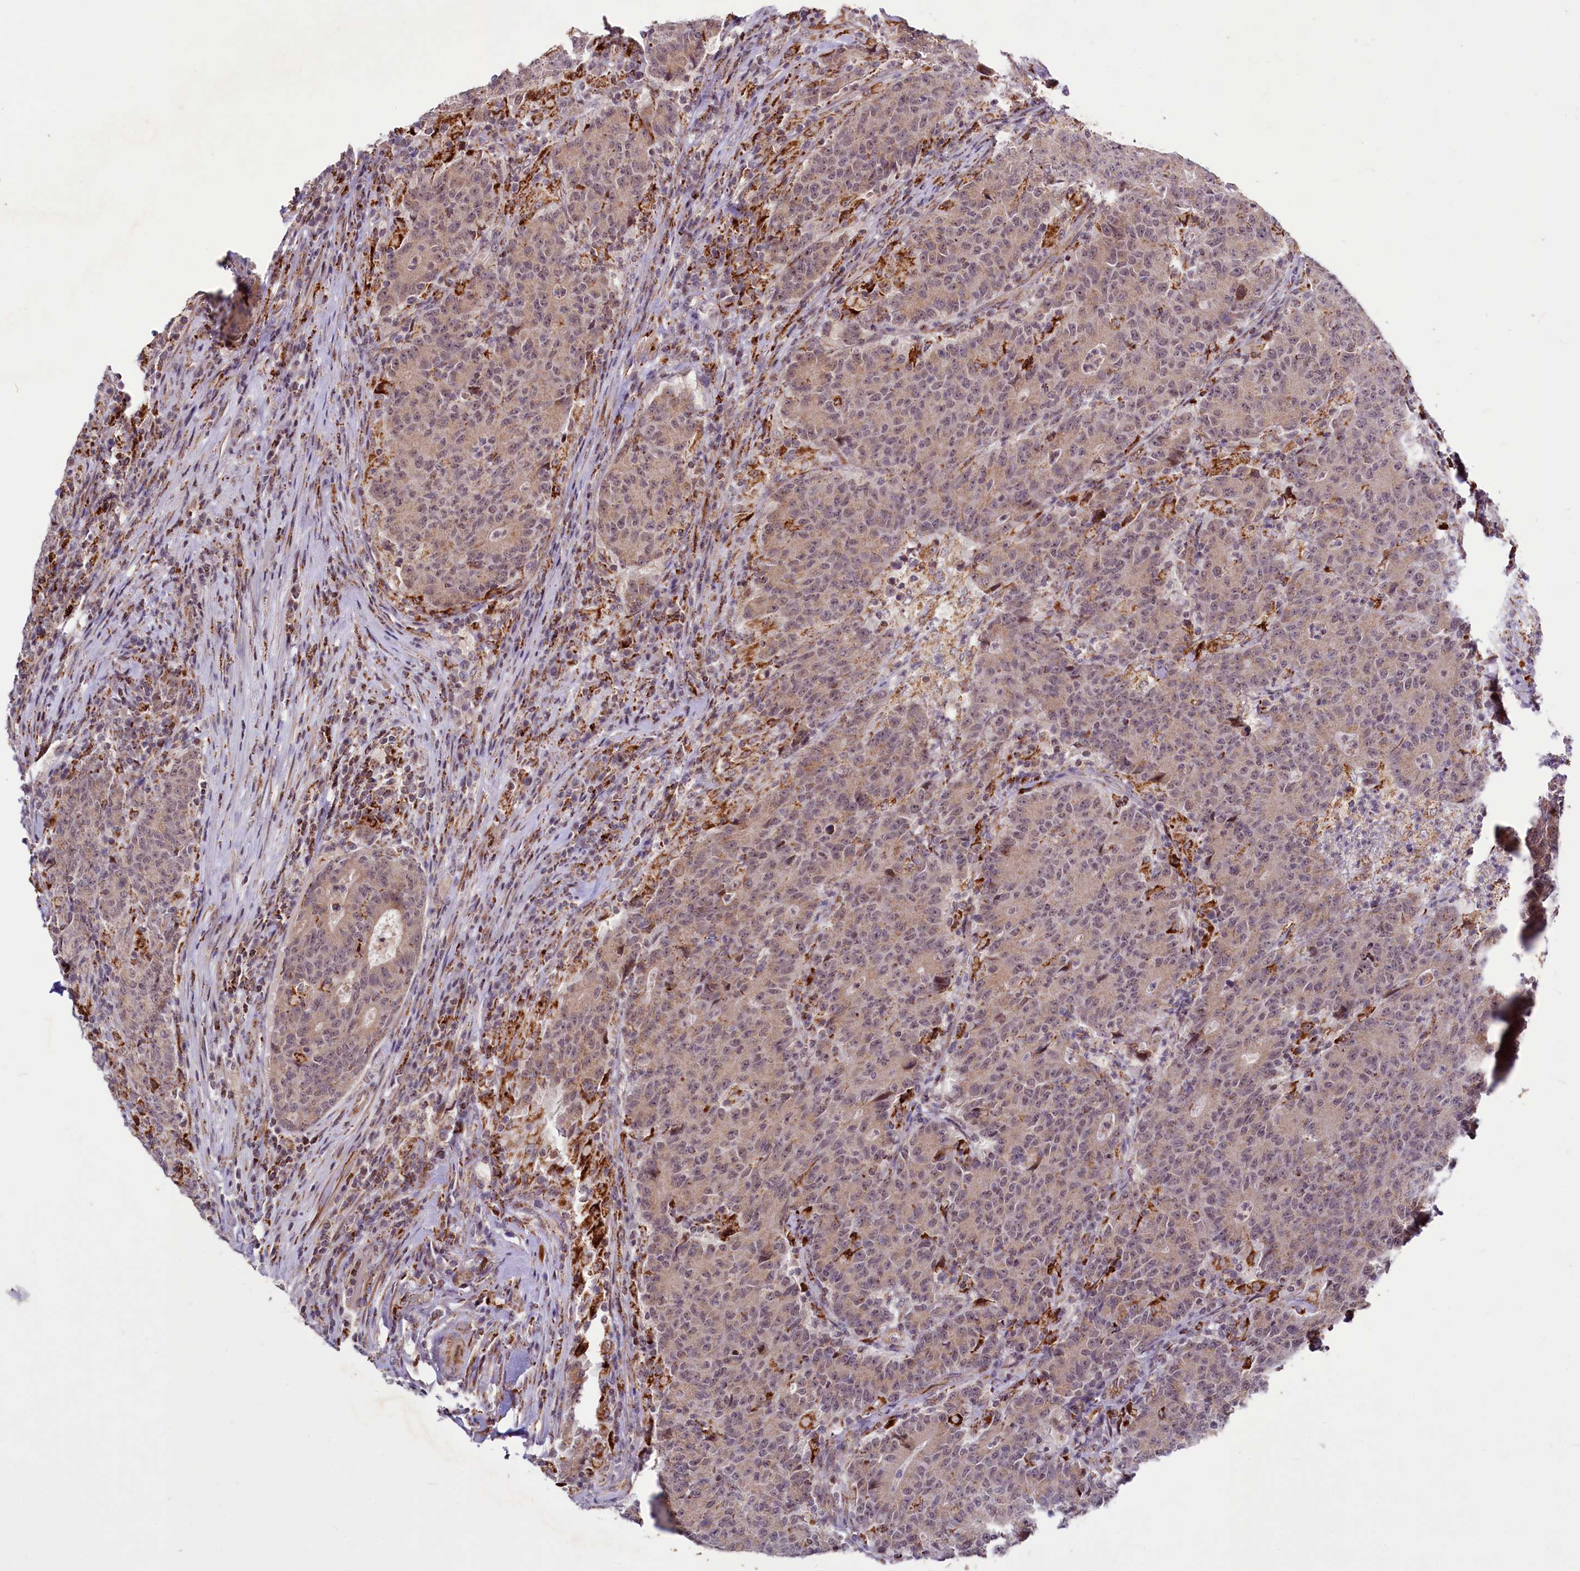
{"staining": {"intensity": "weak", "quantity": "<25%", "location": "cytoplasmic/membranous"}, "tissue": "colorectal cancer", "cell_type": "Tumor cells", "image_type": "cancer", "snomed": [{"axis": "morphology", "description": "Adenocarcinoma, NOS"}, {"axis": "topography", "description": "Colon"}], "caption": "Colorectal adenocarcinoma stained for a protein using immunohistochemistry reveals no expression tumor cells.", "gene": "DYNC2H1", "patient": {"sex": "female", "age": 75}}